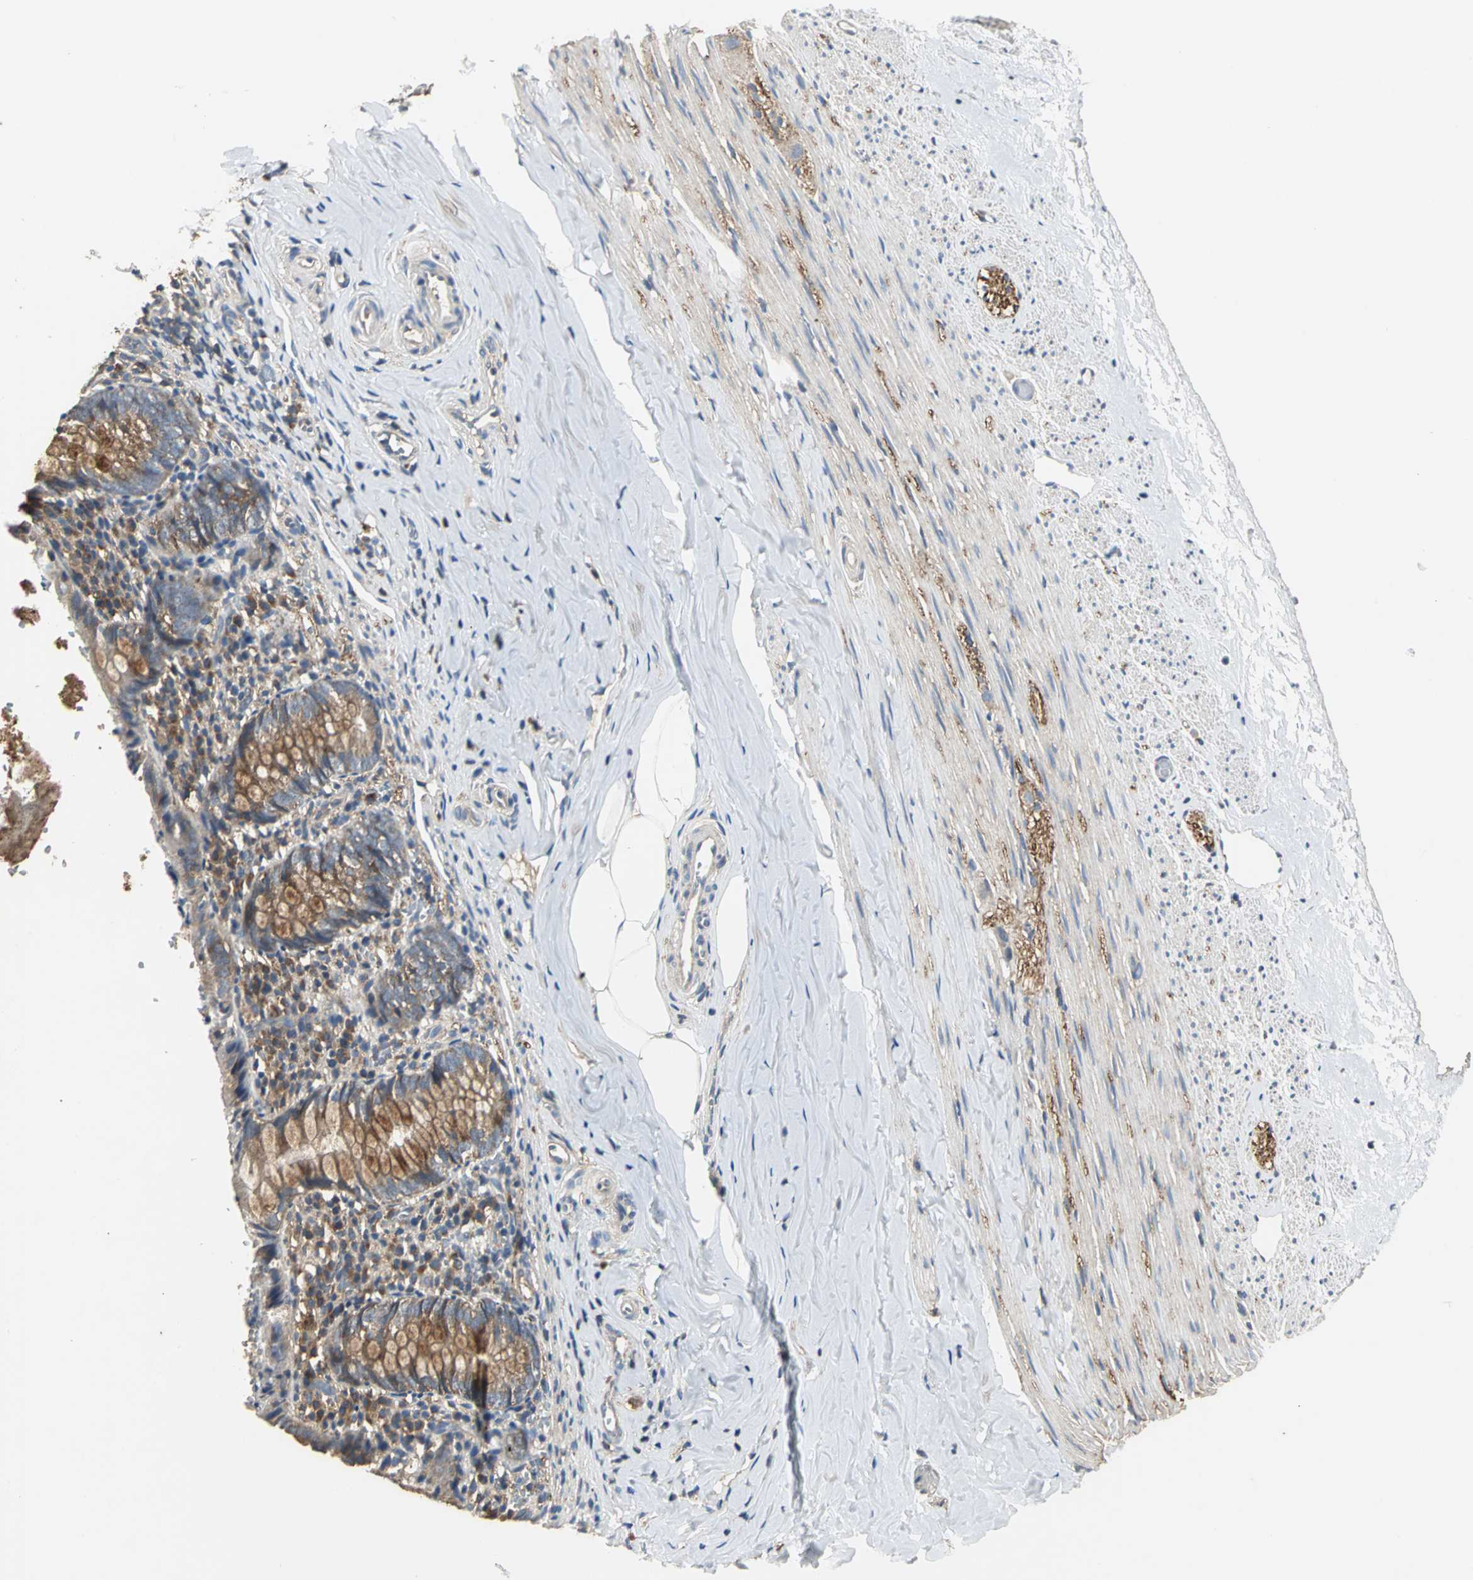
{"staining": {"intensity": "moderate", "quantity": ">75%", "location": "cytoplasmic/membranous"}, "tissue": "appendix", "cell_type": "Glandular cells", "image_type": "normal", "snomed": [{"axis": "morphology", "description": "Normal tissue, NOS"}, {"axis": "topography", "description": "Appendix"}], "caption": "Immunohistochemical staining of benign human appendix displays moderate cytoplasmic/membranous protein positivity in approximately >75% of glandular cells. (DAB = brown stain, brightfield microscopy at high magnification).", "gene": "IRF3", "patient": {"sex": "female", "age": 10}}